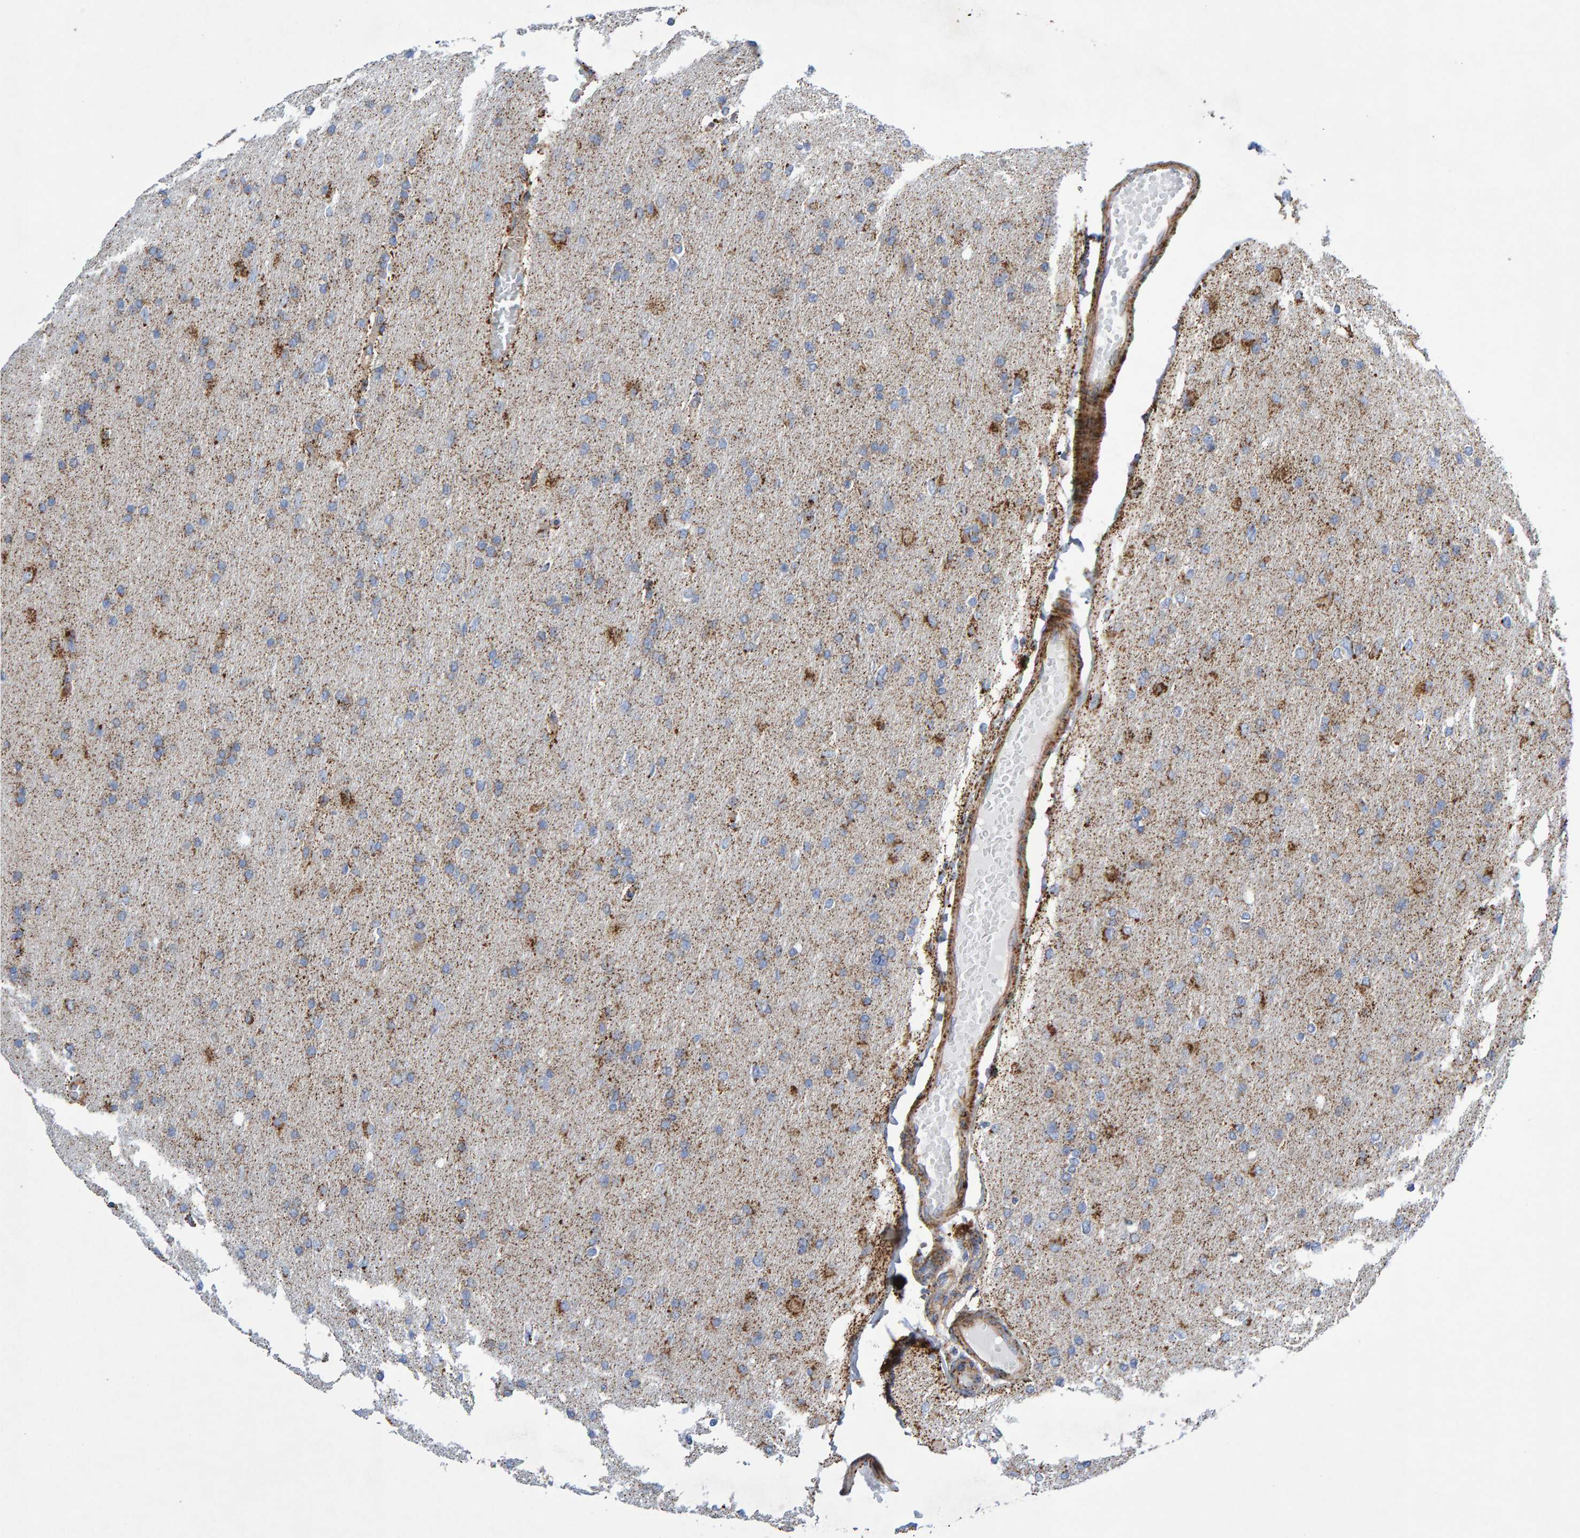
{"staining": {"intensity": "moderate", "quantity": "25%-75%", "location": "cytoplasmic/membranous"}, "tissue": "glioma", "cell_type": "Tumor cells", "image_type": "cancer", "snomed": [{"axis": "morphology", "description": "Glioma, malignant, High grade"}, {"axis": "topography", "description": "Cerebral cortex"}], "caption": "Immunohistochemical staining of human malignant glioma (high-grade) displays moderate cytoplasmic/membranous protein staining in approximately 25%-75% of tumor cells.", "gene": "GGTA1", "patient": {"sex": "female", "age": 36}}